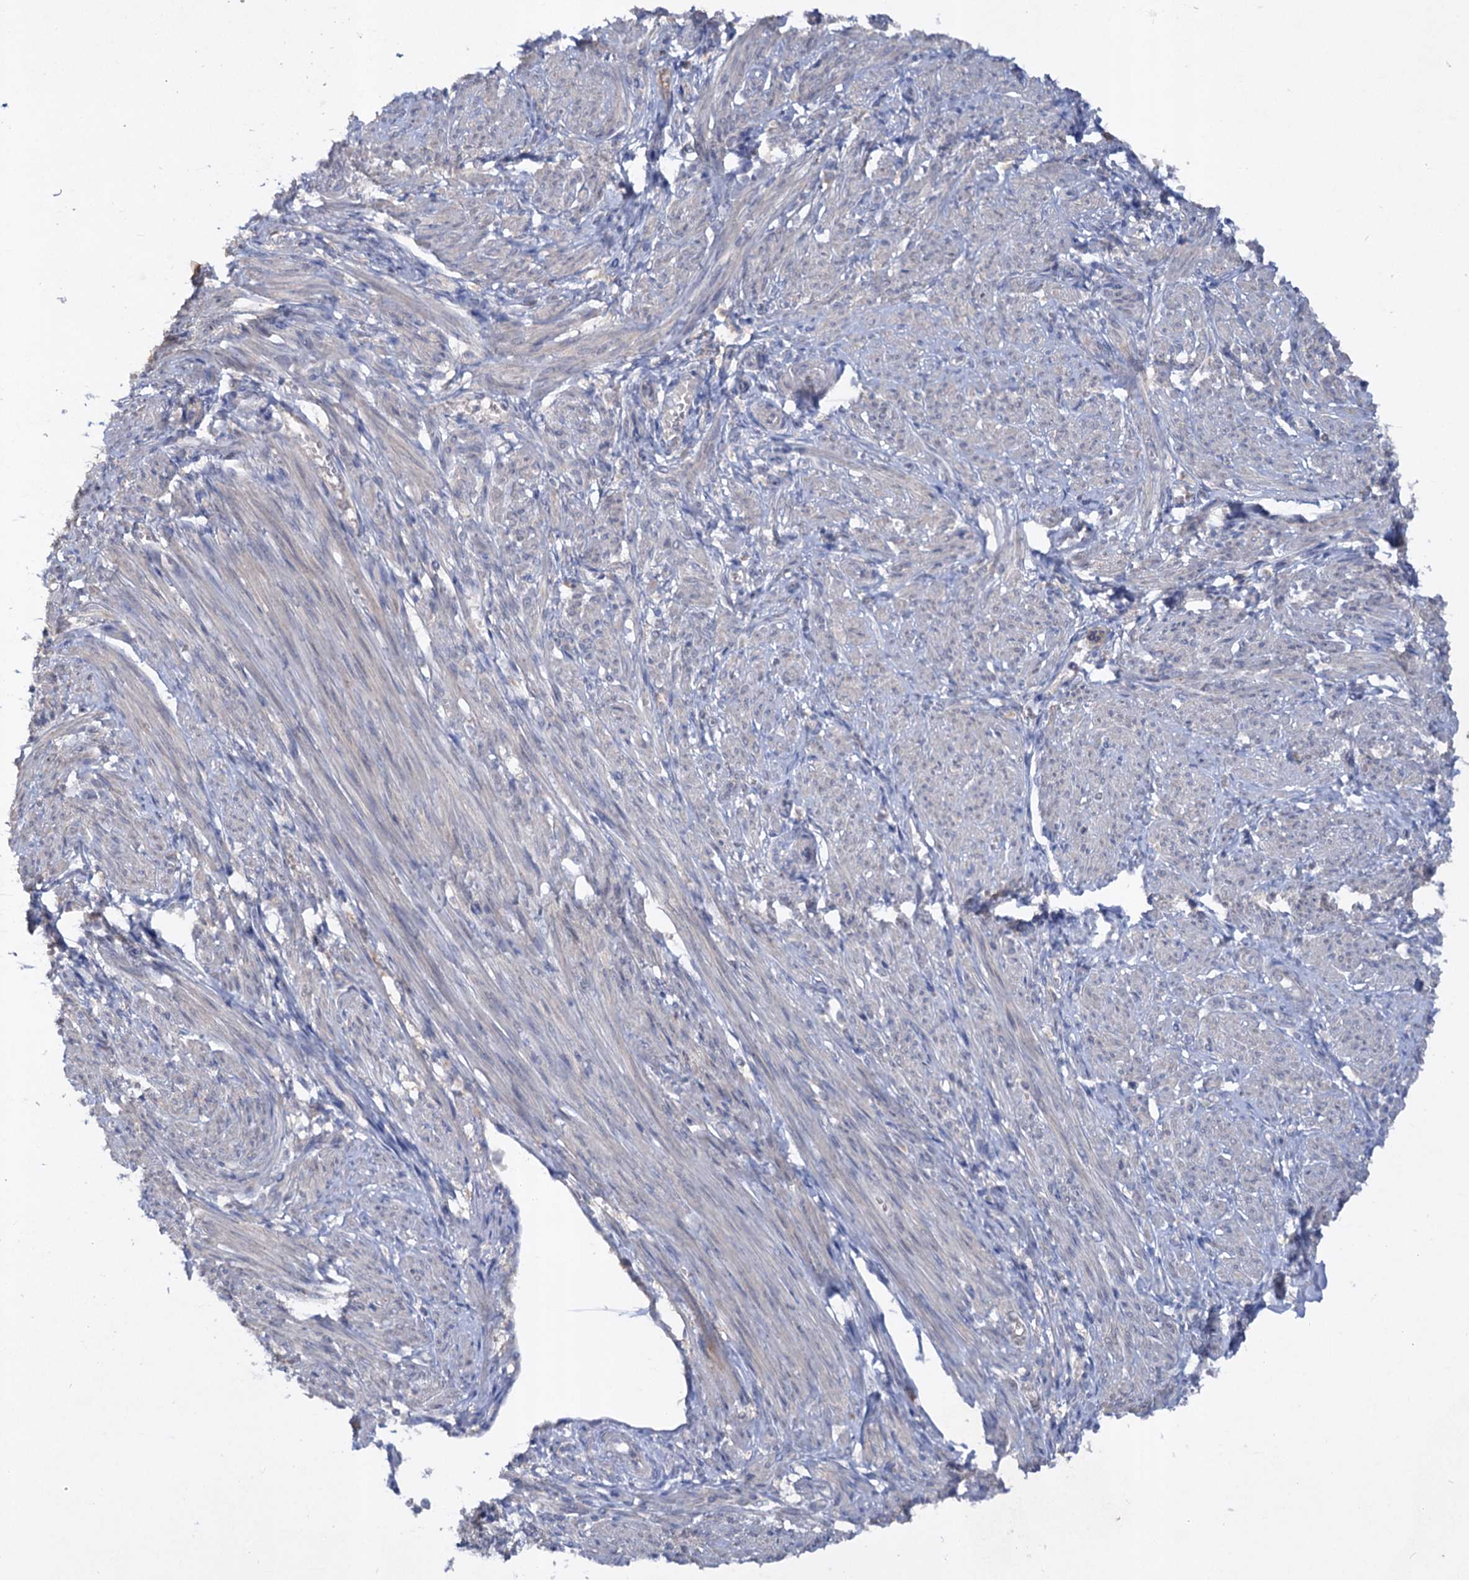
{"staining": {"intensity": "negative", "quantity": "none", "location": "none"}, "tissue": "smooth muscle", "cell_type": "Smooth muscle cells", "image_type": "normal", "snomed": [{"axis": "morphology", "description": "Normal tissue, NOS"}, {"axis": "topography", "description": "Smooth muscle"}], "caption": "Immunohistochemistry (IHC) micrograph of unremarkable human smooth muscle stained for a protein (brown), which shows no staining in smooth muscle cells. Brightfield microscopy of immunohistochemistry (IHC) stained with DAB (3,3'-diaminobenzidine) (brown) and hematoxylin (blue), captured at high magnification.", "gene": "ATP4A", "patient": {"sex": "female", "age": 39}}